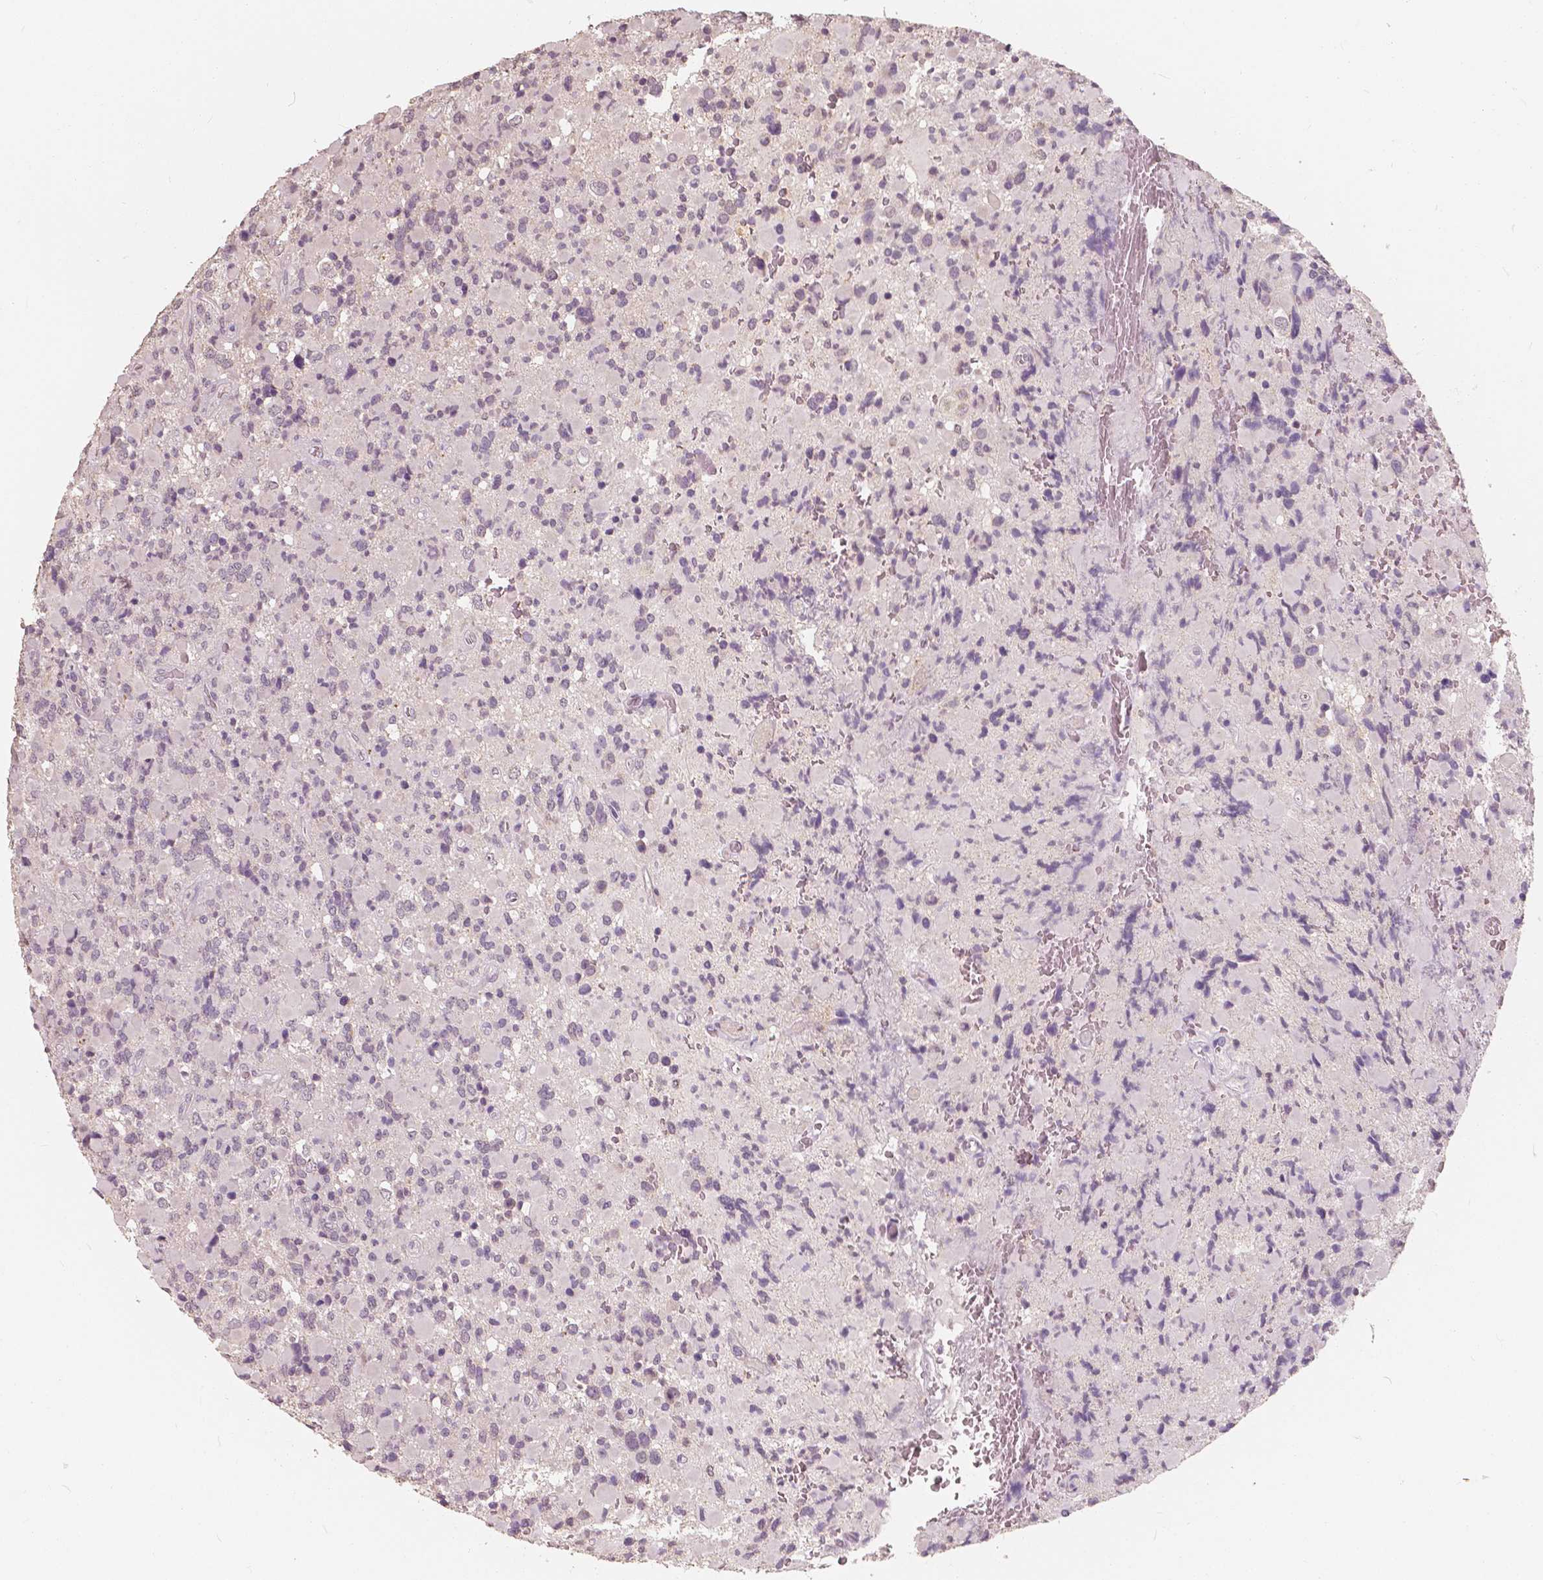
{"staining": {"intensity": "negative", "quantity": "none", "location": "none"}, "tissue": "glioma", "cell_type": "Tumor cells", "image_type": "cancer", "snomed": [{"axis": "morphology", "description": "Glioma, malignant, High grade"}, {"axis": "topography", "description": "Brain"}], "caption": "This is an immunohistochemistry image of human glioma. There is no positivity in tumor cells.", "gene": "SAT2", "patient": {"sex": "female", "age": 40}}